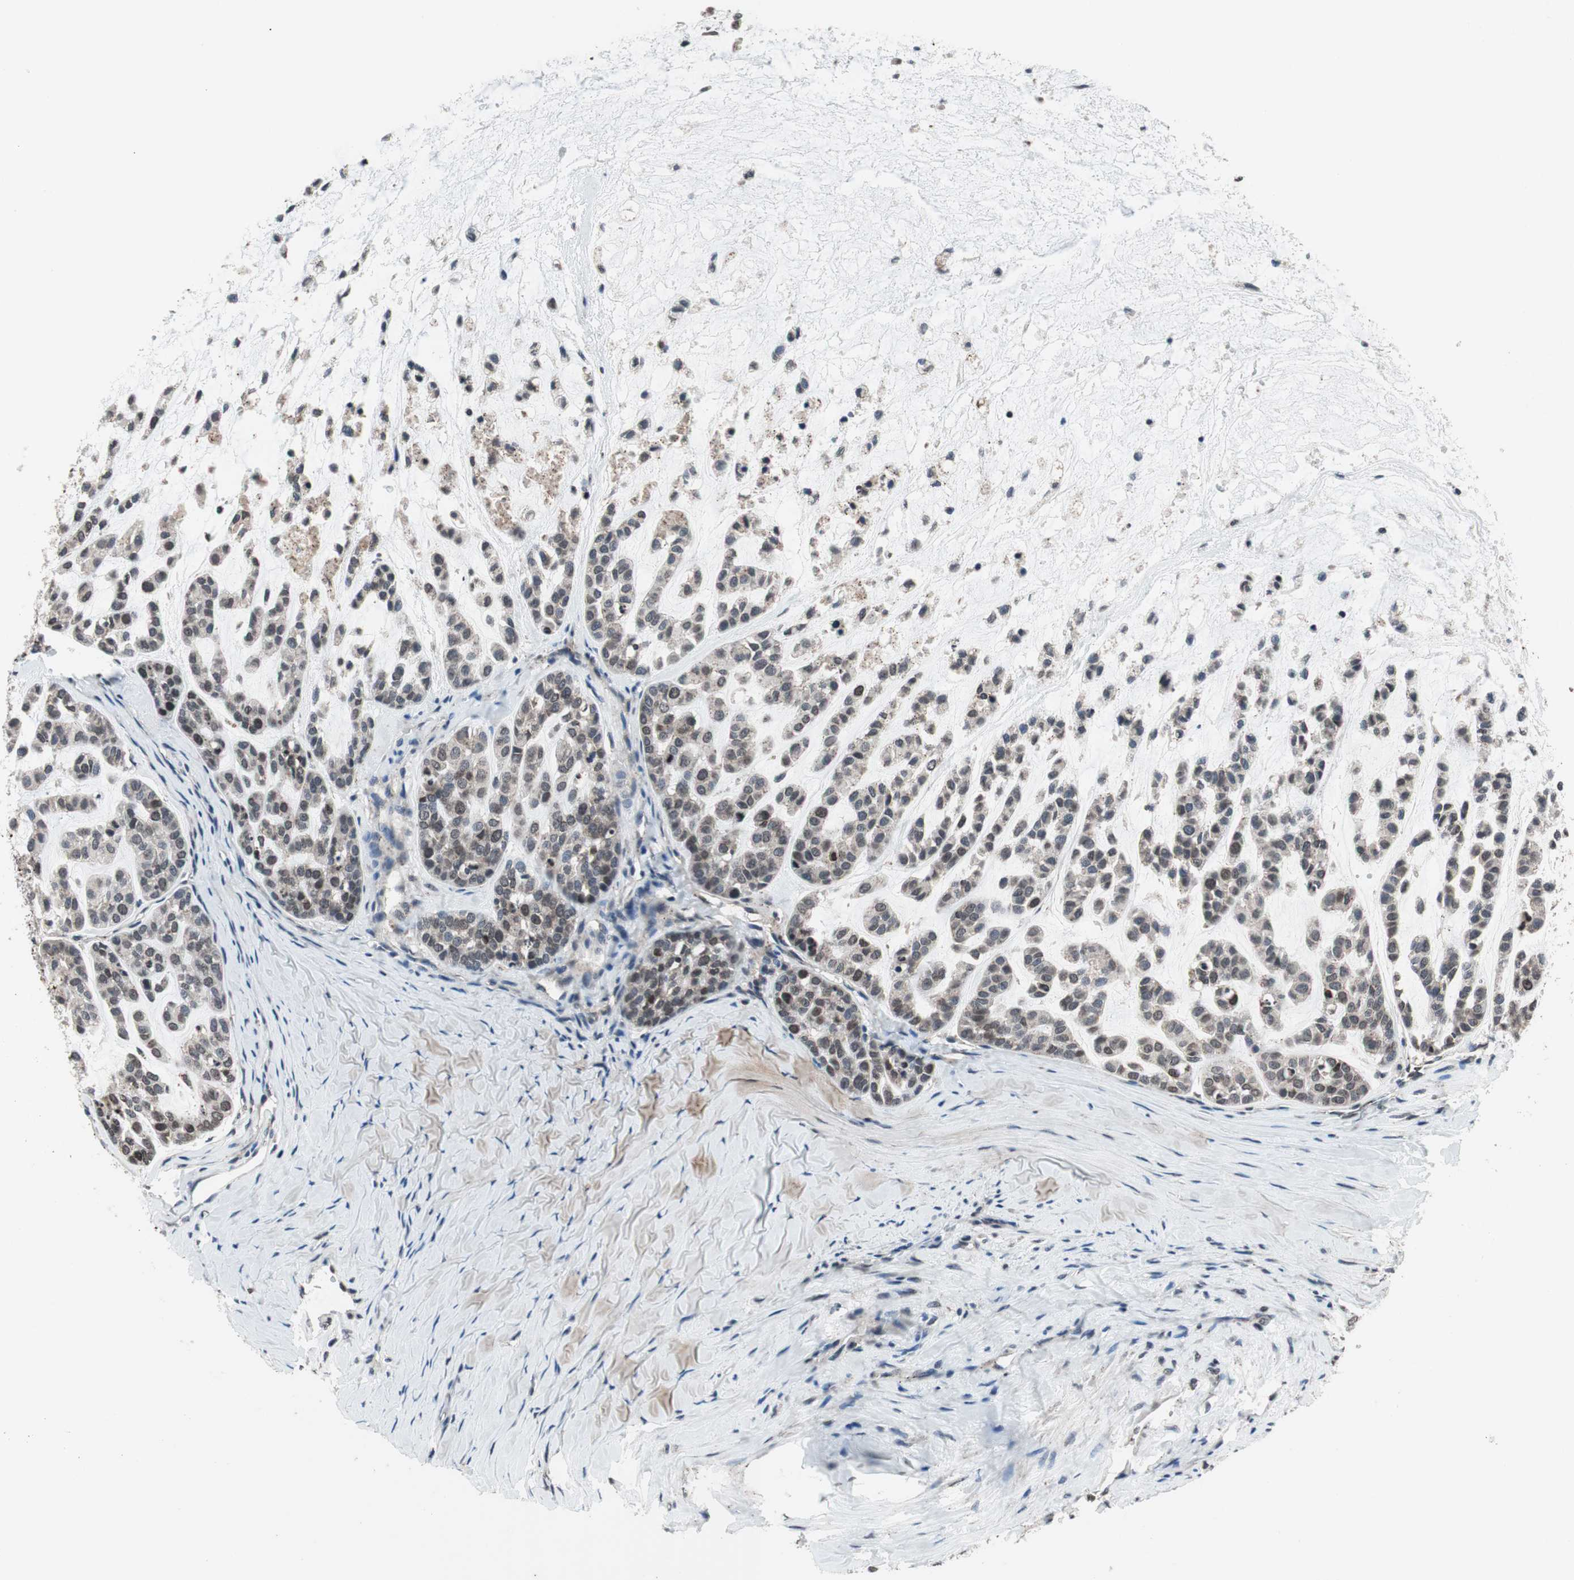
{"staining": {"intensity": "weak", "quantity": "<25%", "location": "nuclear"}, "tissue": "head and neck cancer", "cell_type": "Tumor cells", "image_type": "cancer", "snomed": [{"axis": "morphology", "description": "Adenocarcinoma, NOS"}, {"axis": "morphology", "description": "Adenoma, NOS"}, {"axis": "topography", "description": "Head-Neck"}], "caption": "An IHC image of head and neck adenoma is shown. There is no staining in tumor cells of head and neck adenoma. (DAB (3,3'-diaminobenzidine) immunohistochemistry (IHC) with hematoxylin counter stain).", "gene": "RFC1", "patient": {"sex": "female", "age": 55}}